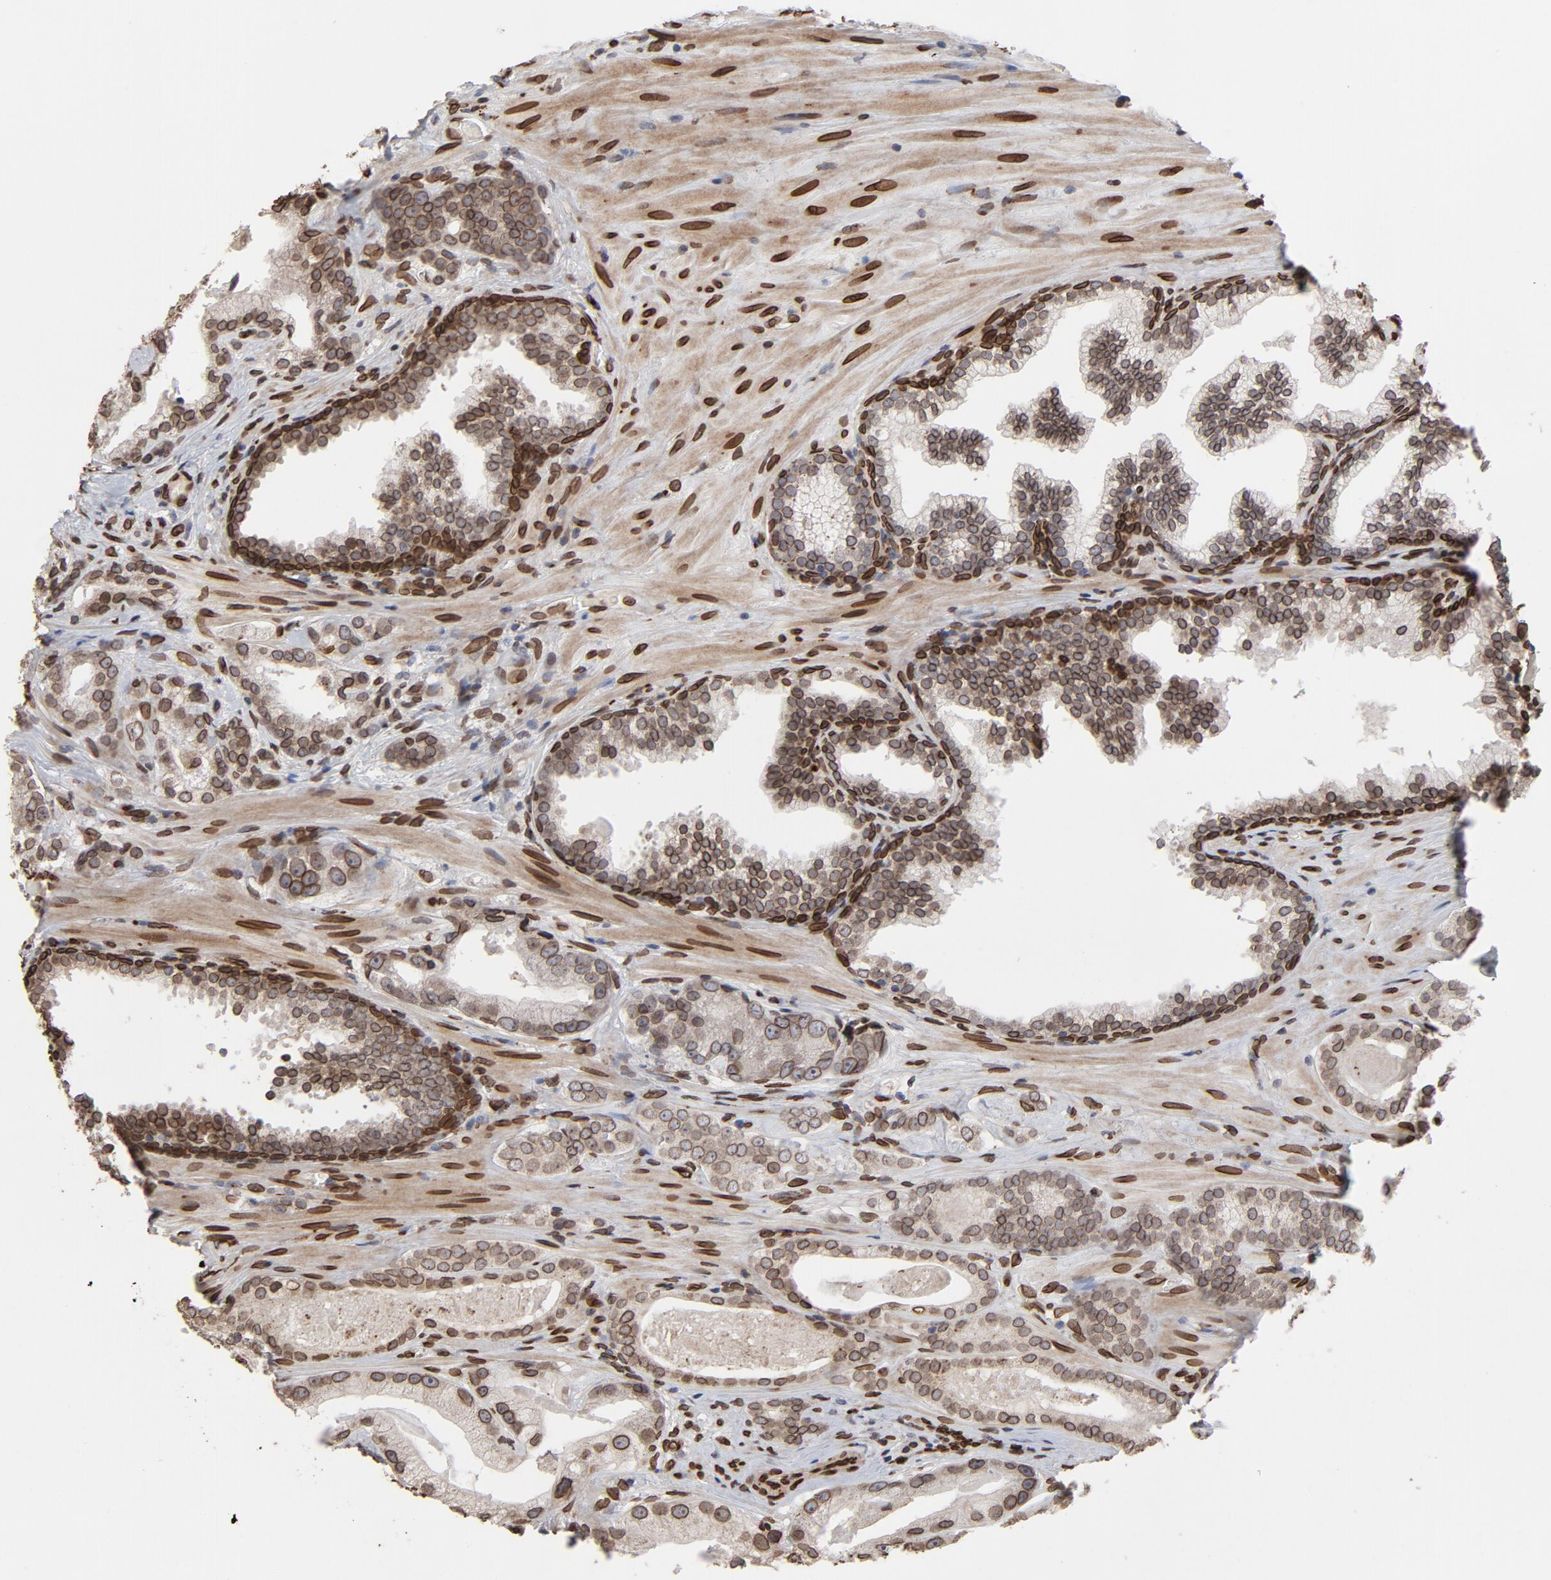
{"staining": {"intensity": "moderate", "quantity": "25%-75%", "location": "cytoplasmic/membranous,nuclear"}, "tissue": "prostate cancer", "cell_type": "Tumor cells", "image_type": "cancer", "snomed": [{"axis": "morphology", "description": "Adenocarcinoma, Low grade"}, {"axis": "topography", "description": "Prostate"}], "caption": "The photomicrograph exhibits a brown stain indicating the presence of a protein in the cytoplasmic/membranous and nuclear of tumor cells in prostate low-grade adenocarcinoma. The protein of interest is stained brown, and the nuclei are stained in blue (DAB IHC with brightfield microscopy, high magnification).", "gene": "LMNA", "patient": {"sex": "male", "age": 59}}